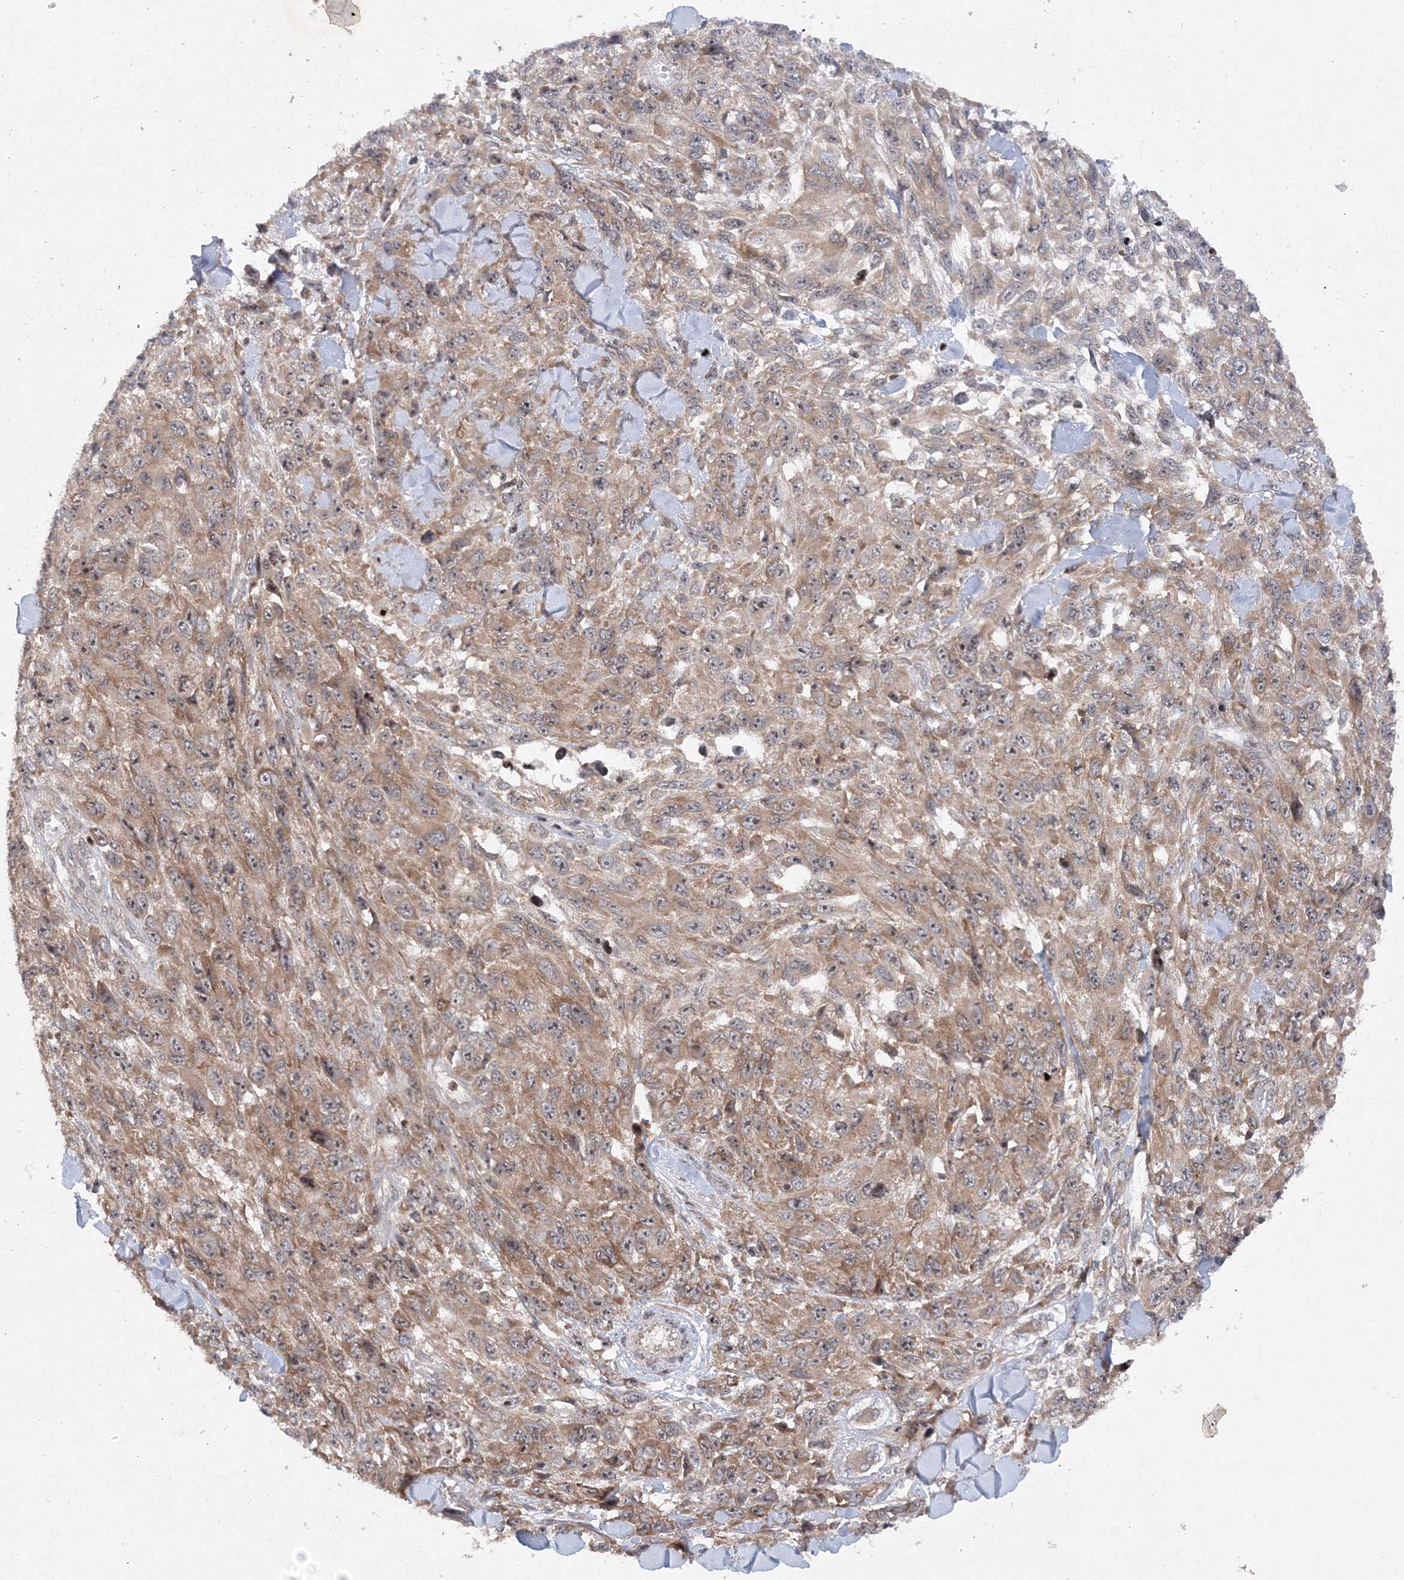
{"staining": {"intensity": "moderate", "quantity": ">75%", "location": "cytoplasmic/membranous"}, "tissue": "melanoma", "cell_type": "Tumor cells", "image_type": "cancer", "snomed": [{"axis": "morphology", "description": "Malignant melanoma, NOS"}, {"axis": "topography", "description": "Skin"}], "caption": "Moderate cytoplasmic/membranous expression for a protein is seen in about >75% of tumor cells of malignant melanoma using immunohistochemistry.", "gene": "MKRN2", "patient": {"sex": "female", "age": 96}}